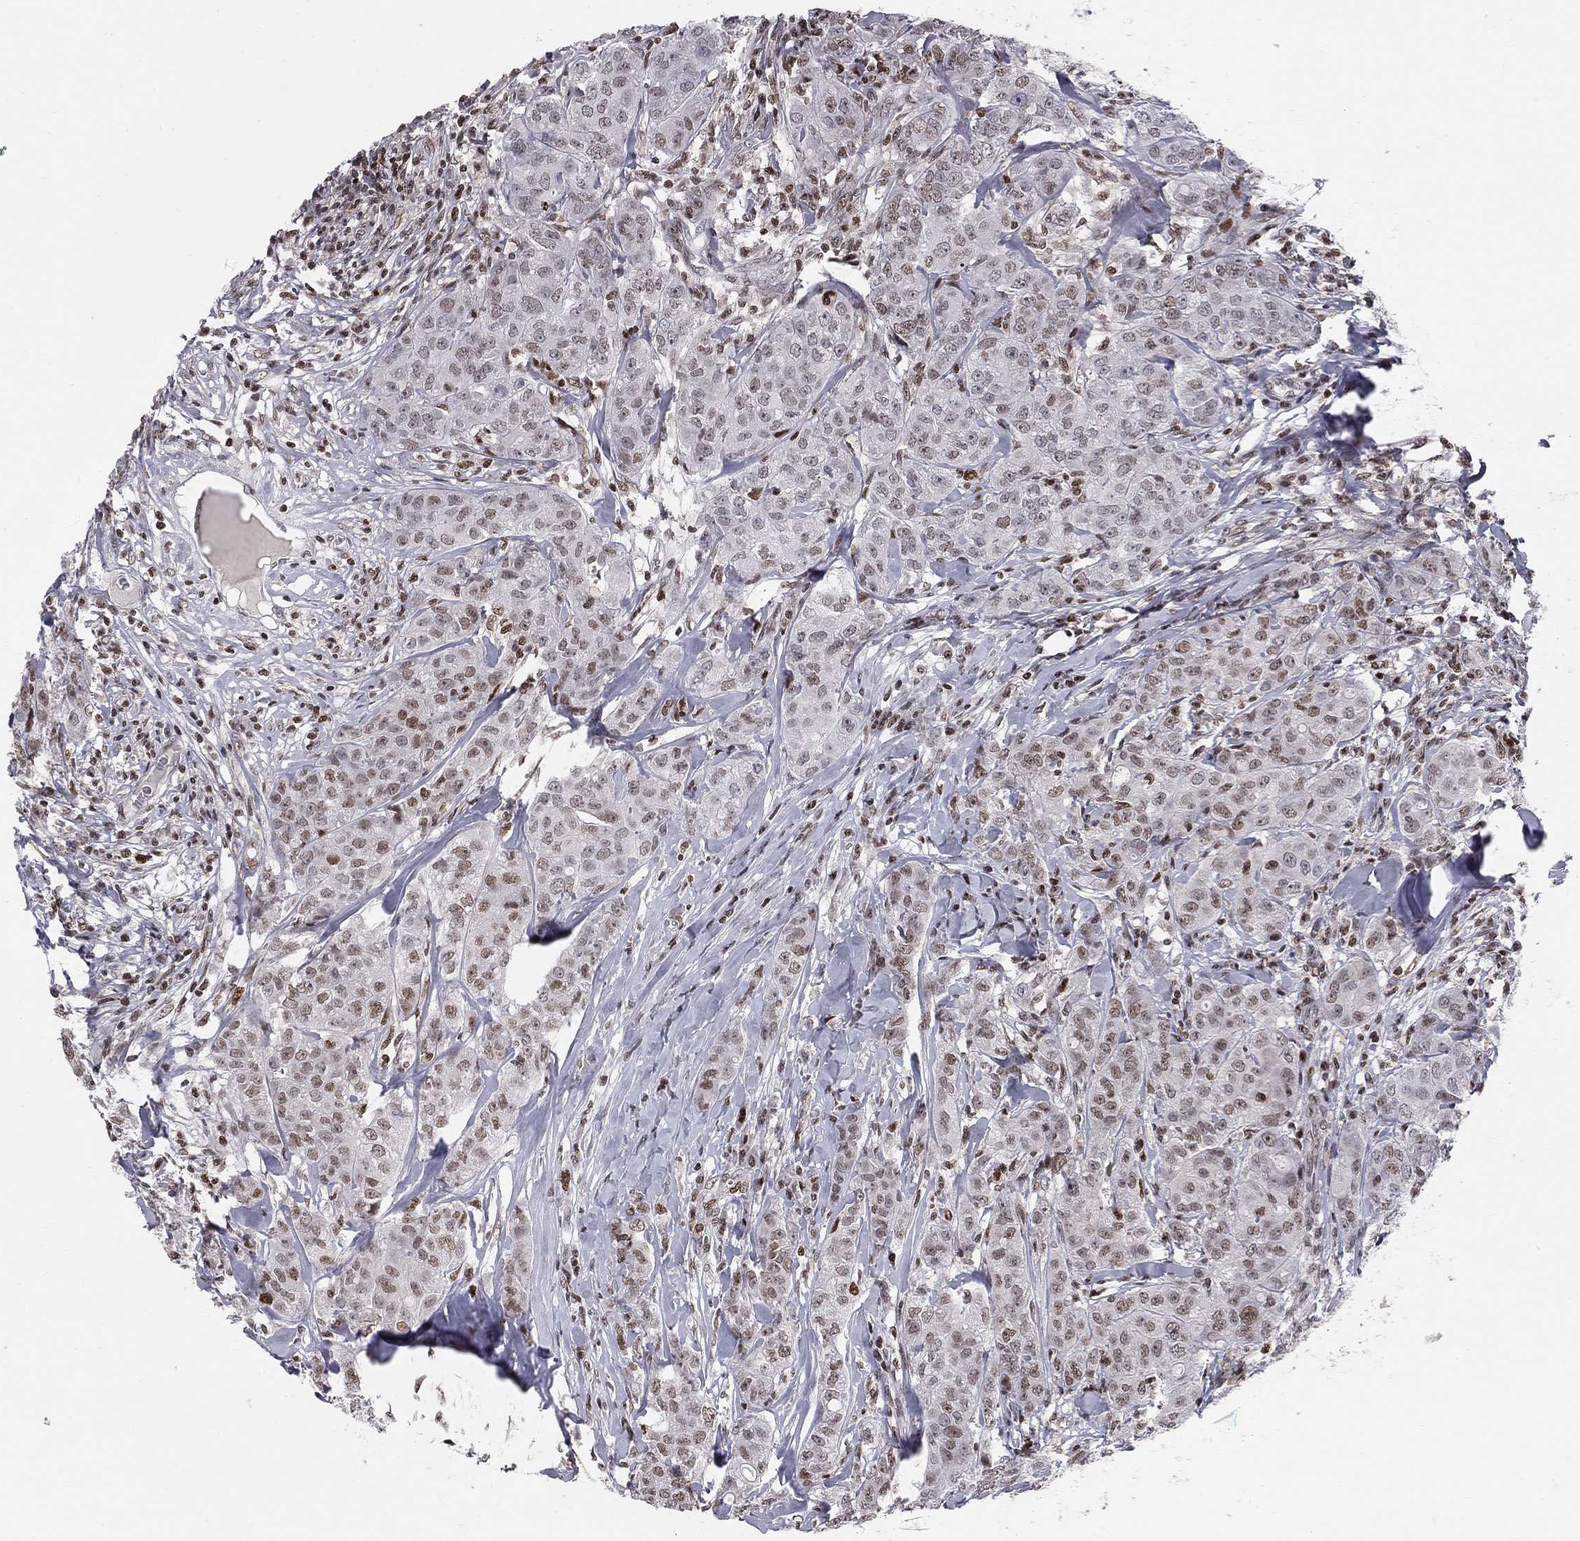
{"staining": {"intensity": "strong", "quantity": "25%-75%", "location": "nuclear"}, "tissue": "breast cancer", "cell_type": "Tumor cells", "image_type": "cancer", "snomed": [{"axis": "morphology", "description": "Duct carcinoma"}, {"axis": "topography", "description": "Breast"}], "caption": "IHC staining of breast cancer (intraductal carcinoma), which demonstrates high levels of strong nuclear staining in about 25%-75% of tumor cells indicating strong nuclear protein staining. The staining was performed using DAB (3,3'-diaminobenzidine) (brown) for protein detection and nuclei were counterstained in hematoxylin (blue).", "gene": "RNASEH2C", "patient": {"sex": "female", "age": 43}}